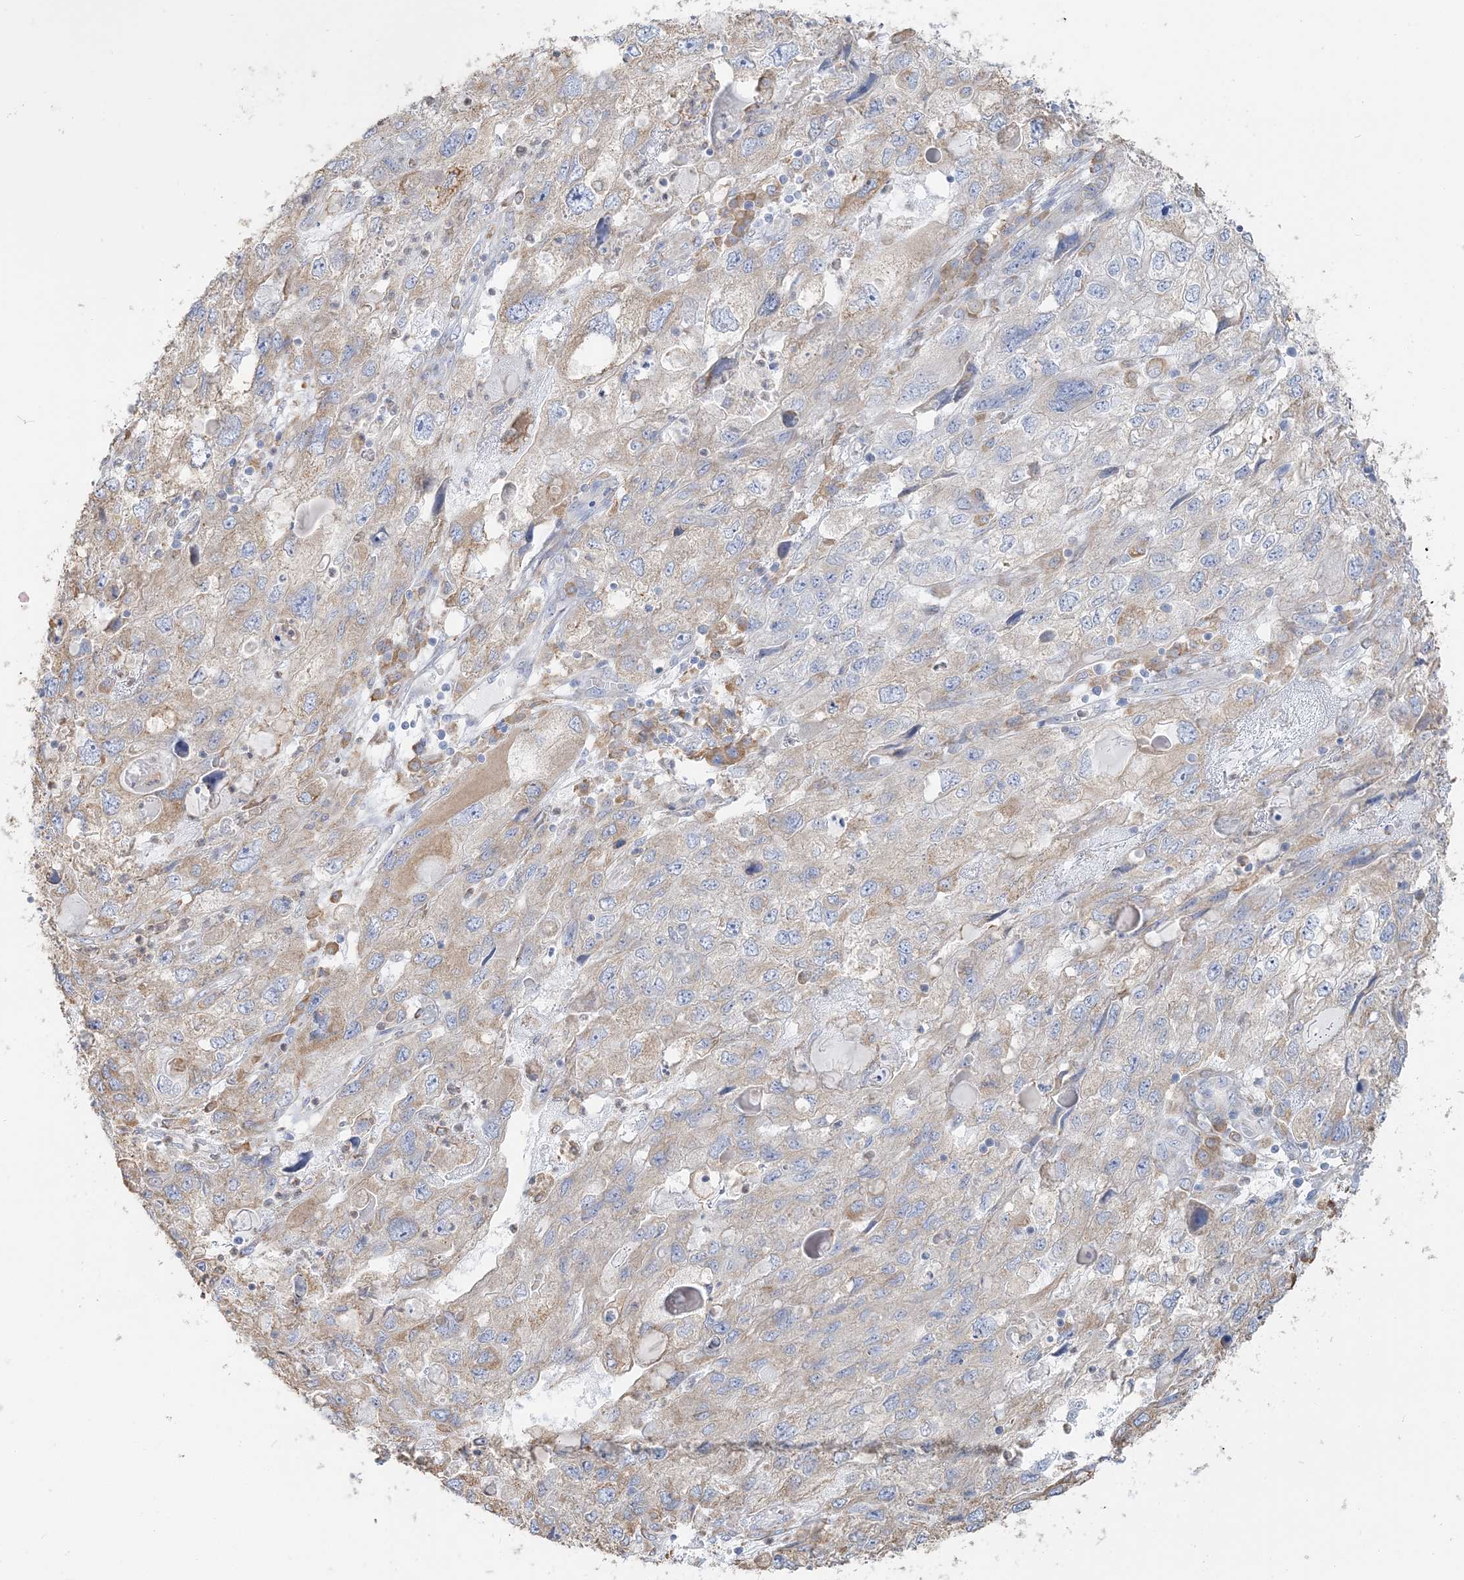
{"staining": {"intensity": "weak", "quantity": "<25%", "location": "cytoplasmic/membranous"}, "tissue": "endometrial cancer", "cell_type": "Tumor cells", "image_type": "cancer", "snomed": [{"axis": "morphology", "description": "Adenocarcinoma, NOS"}, {"axis": "topography", "description": "Endometrium"}], "caption": "Histopathology image shows no protein staining in tumor cells of adenocarcinoma (endometrial) tissue. (DAB (3,3'-diaminobenzidine) IHC with hematoxylin counter stain).", "gene": "TBC1D5", "patient": {"sex": "female", "age": 49}}